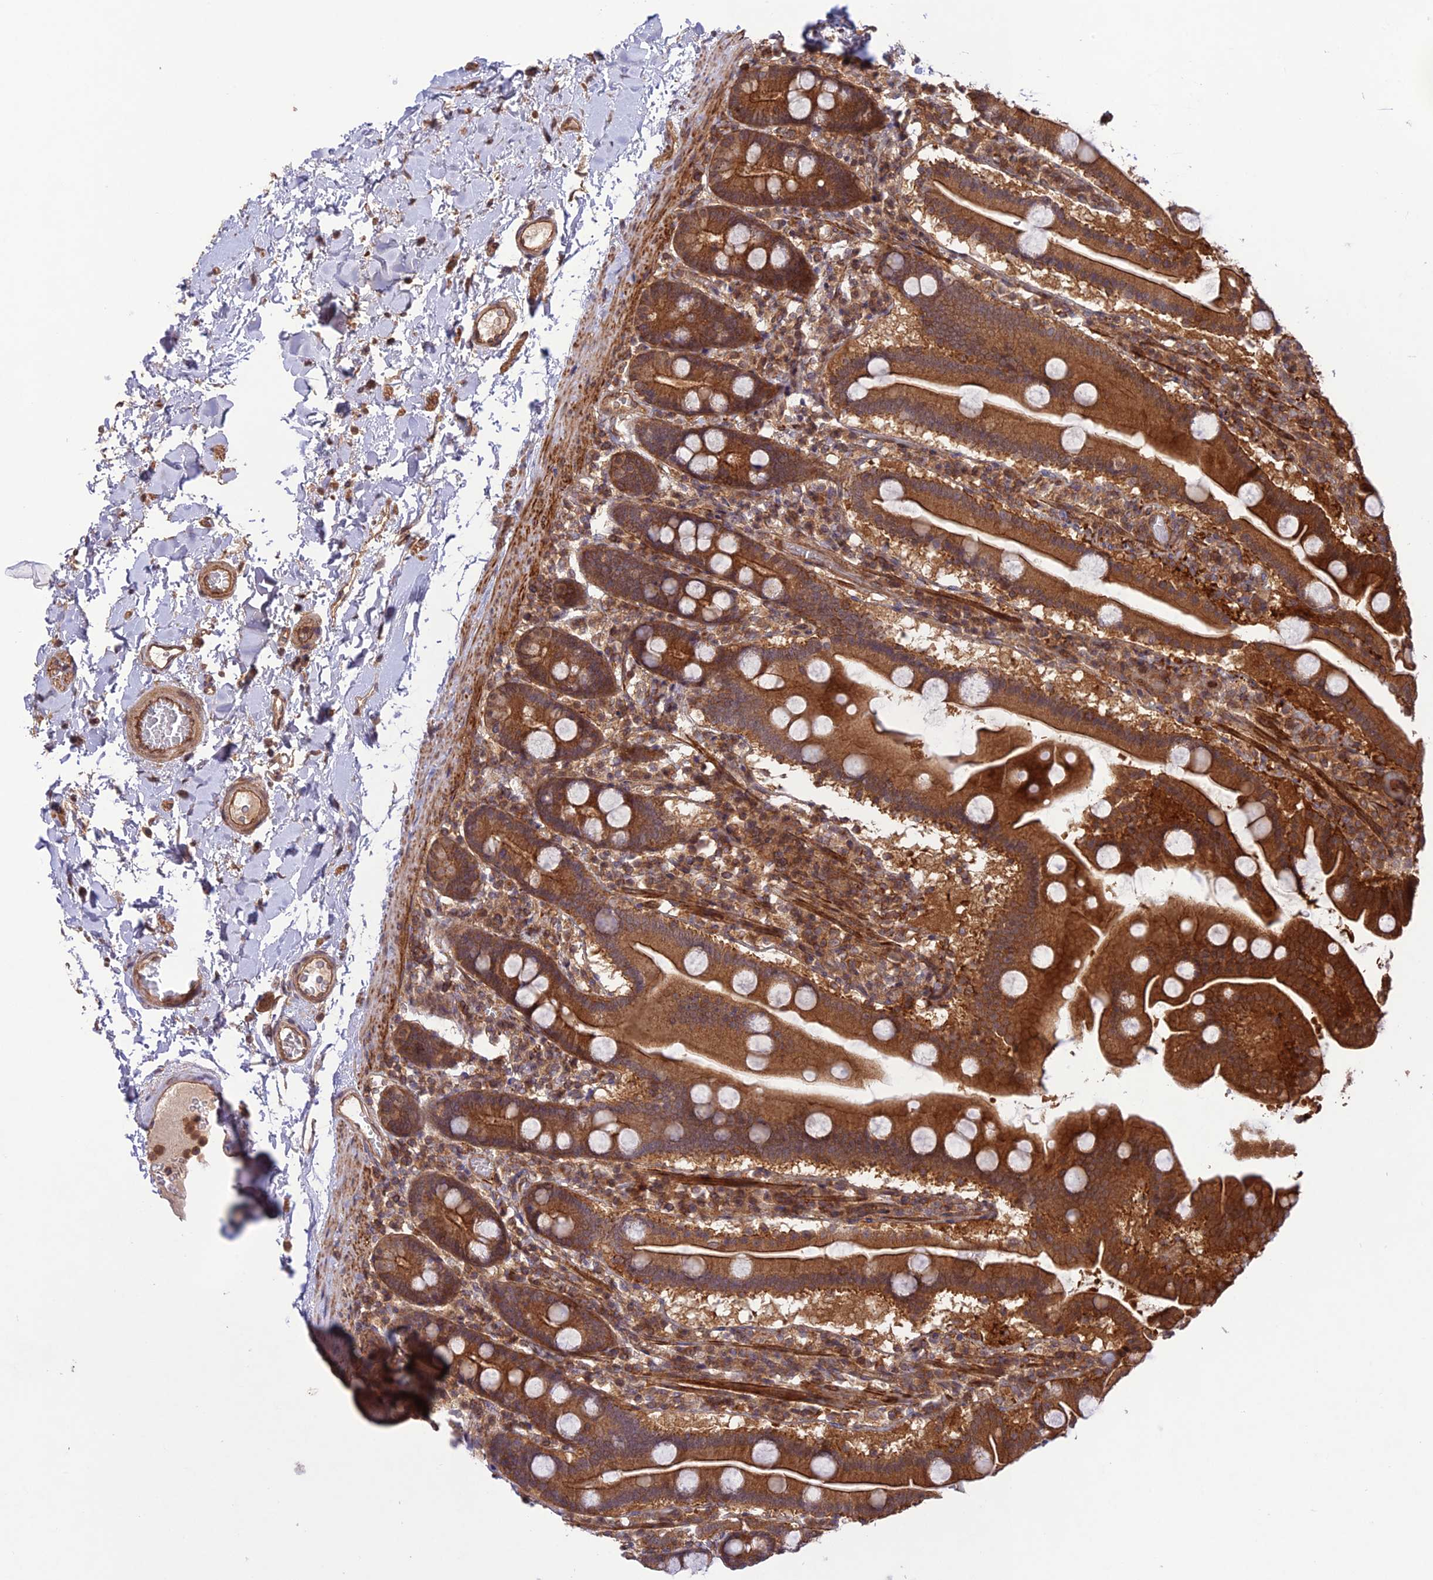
{"staining": {"intensity": "strong", "quantity": ">75%", "location": "cytoplasmic/membranous"}, "tissue": "duodenum", "cell_type": "Glandular cells", "image_type": "normal", "snomed": [{"axis": "morphology", "description": "Normal tissue, NOS"}, {"axis": "topography", "description": "Duodenum"}], "caption": "Immunohistochemical staining of benign duodenum shows strong cytoplasmic/membranous protein positivity in approximately >75% of glandular cells. (brown staining indicates protein expression, while blue staining denotes nuclei).", "gene": "FCHSD1", "patient": {"sex": "male", "age": 55}}